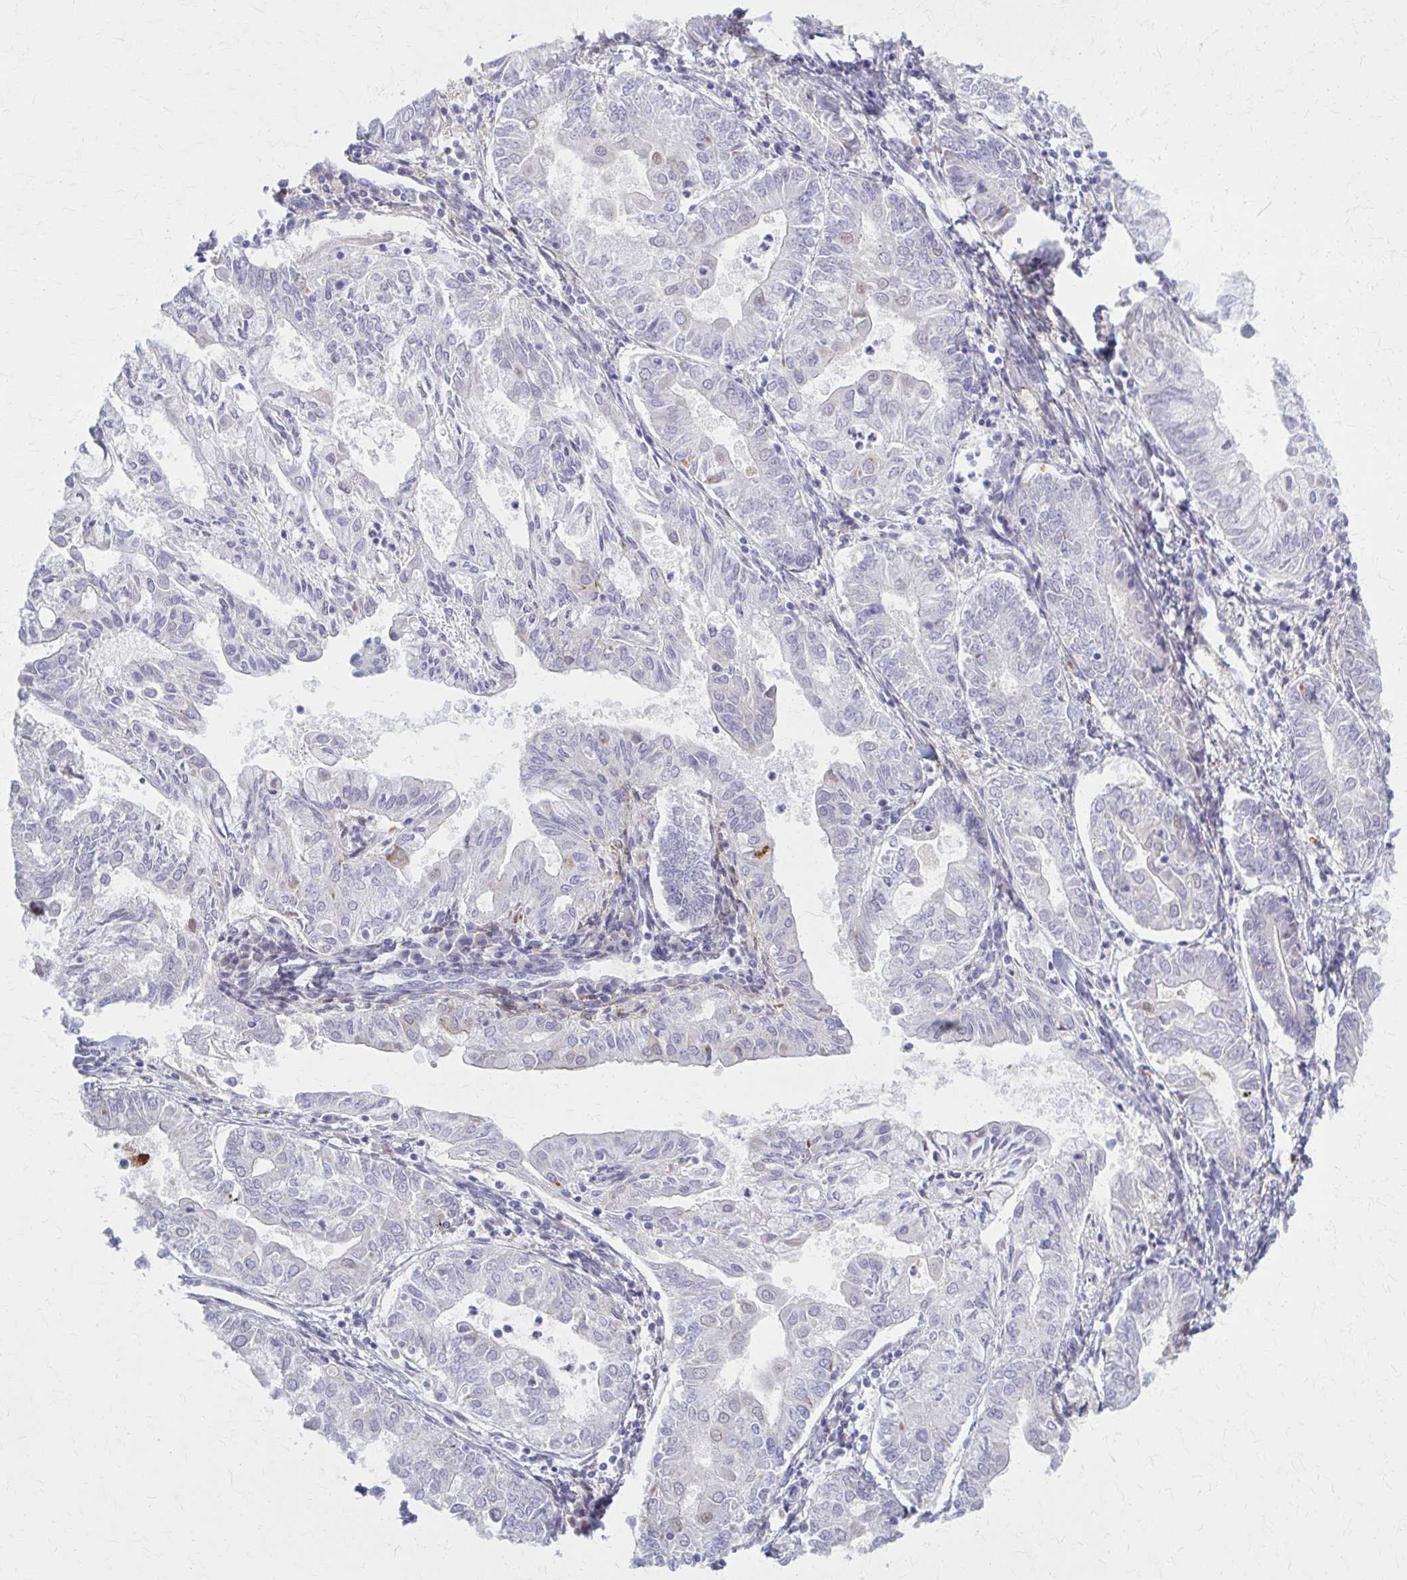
{"staining": {"intensity": "negative", "quantity": "none", "location": "none"}, "tissue": "endometrial cancer", "cell_type": "Tumor cells", "image_type": "cancer", "snomed": [{"axis": "morphology", "description": "Adenocarcinoma, NOS"}, {"axis": "topography", "description": "Endometrium"}], "caption": "Tumor cells are negative for protein expression in human endometrial cancer.", "gene": "SERPIND1", "patient": {"sex": "female", "age": 68}}